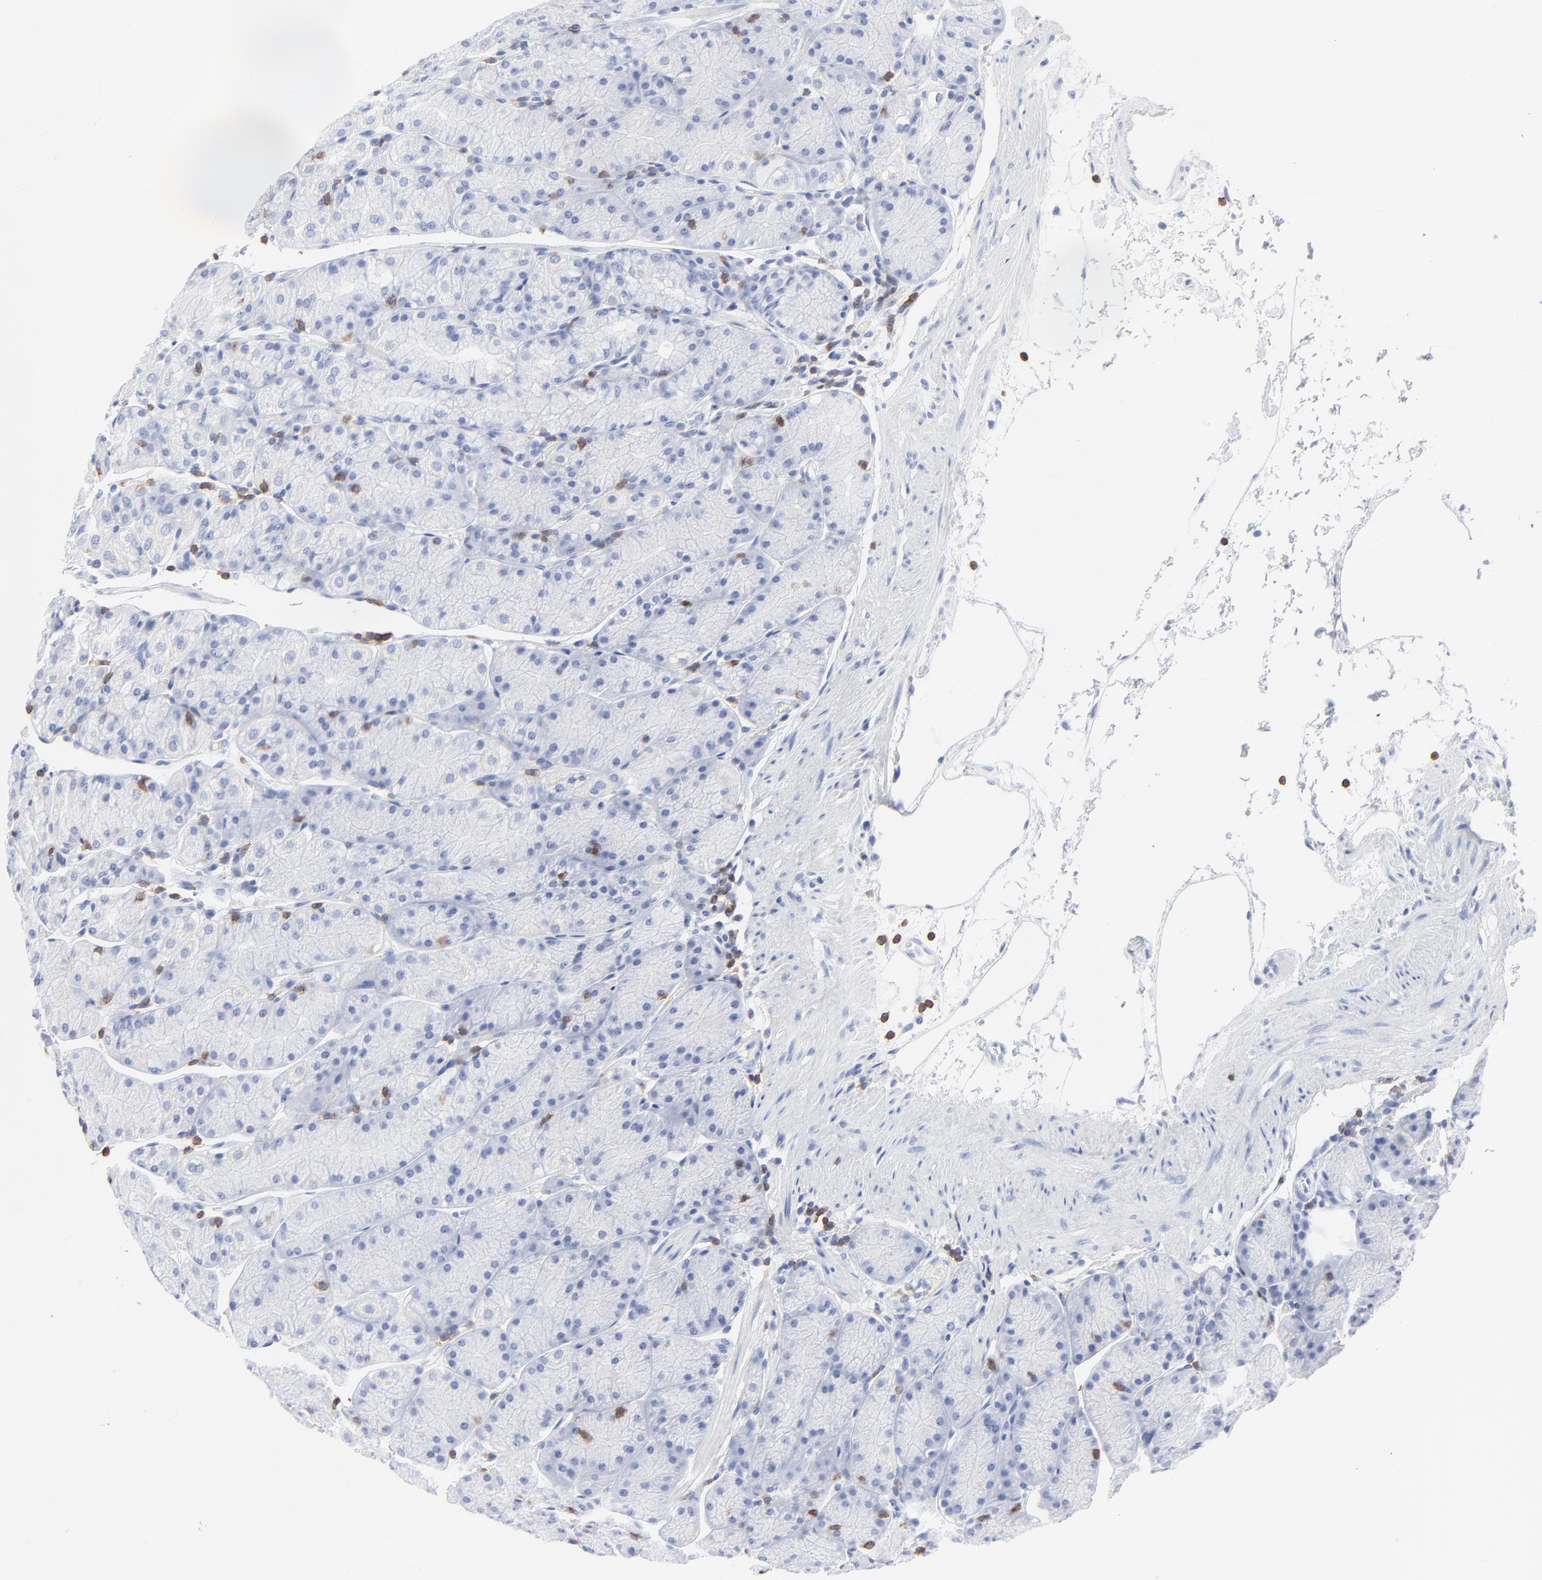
{"staining": {"intensity": "negative", "quantity": "none", "location": "none"}, "tissue": "stomach", "cell_type": "Glandular cells", "image_type": "normal", "snomed": [{"axis": "morphology", "description": "Normal tissue, NOS"}, {"axis": "topography", "description": "Stomach, upper"}, {"axis": "topography", "description": "Stomach"}], "caption": "There is no significant staining in glandular cells of stomach. Brightfield microscopy of immunohistochemistry (IHC) stained with DAB (brown) and hematoxylin (blue), captured at high magnification.", "gene": "LCK", "patient": {"sex": "male", "age": 76}}